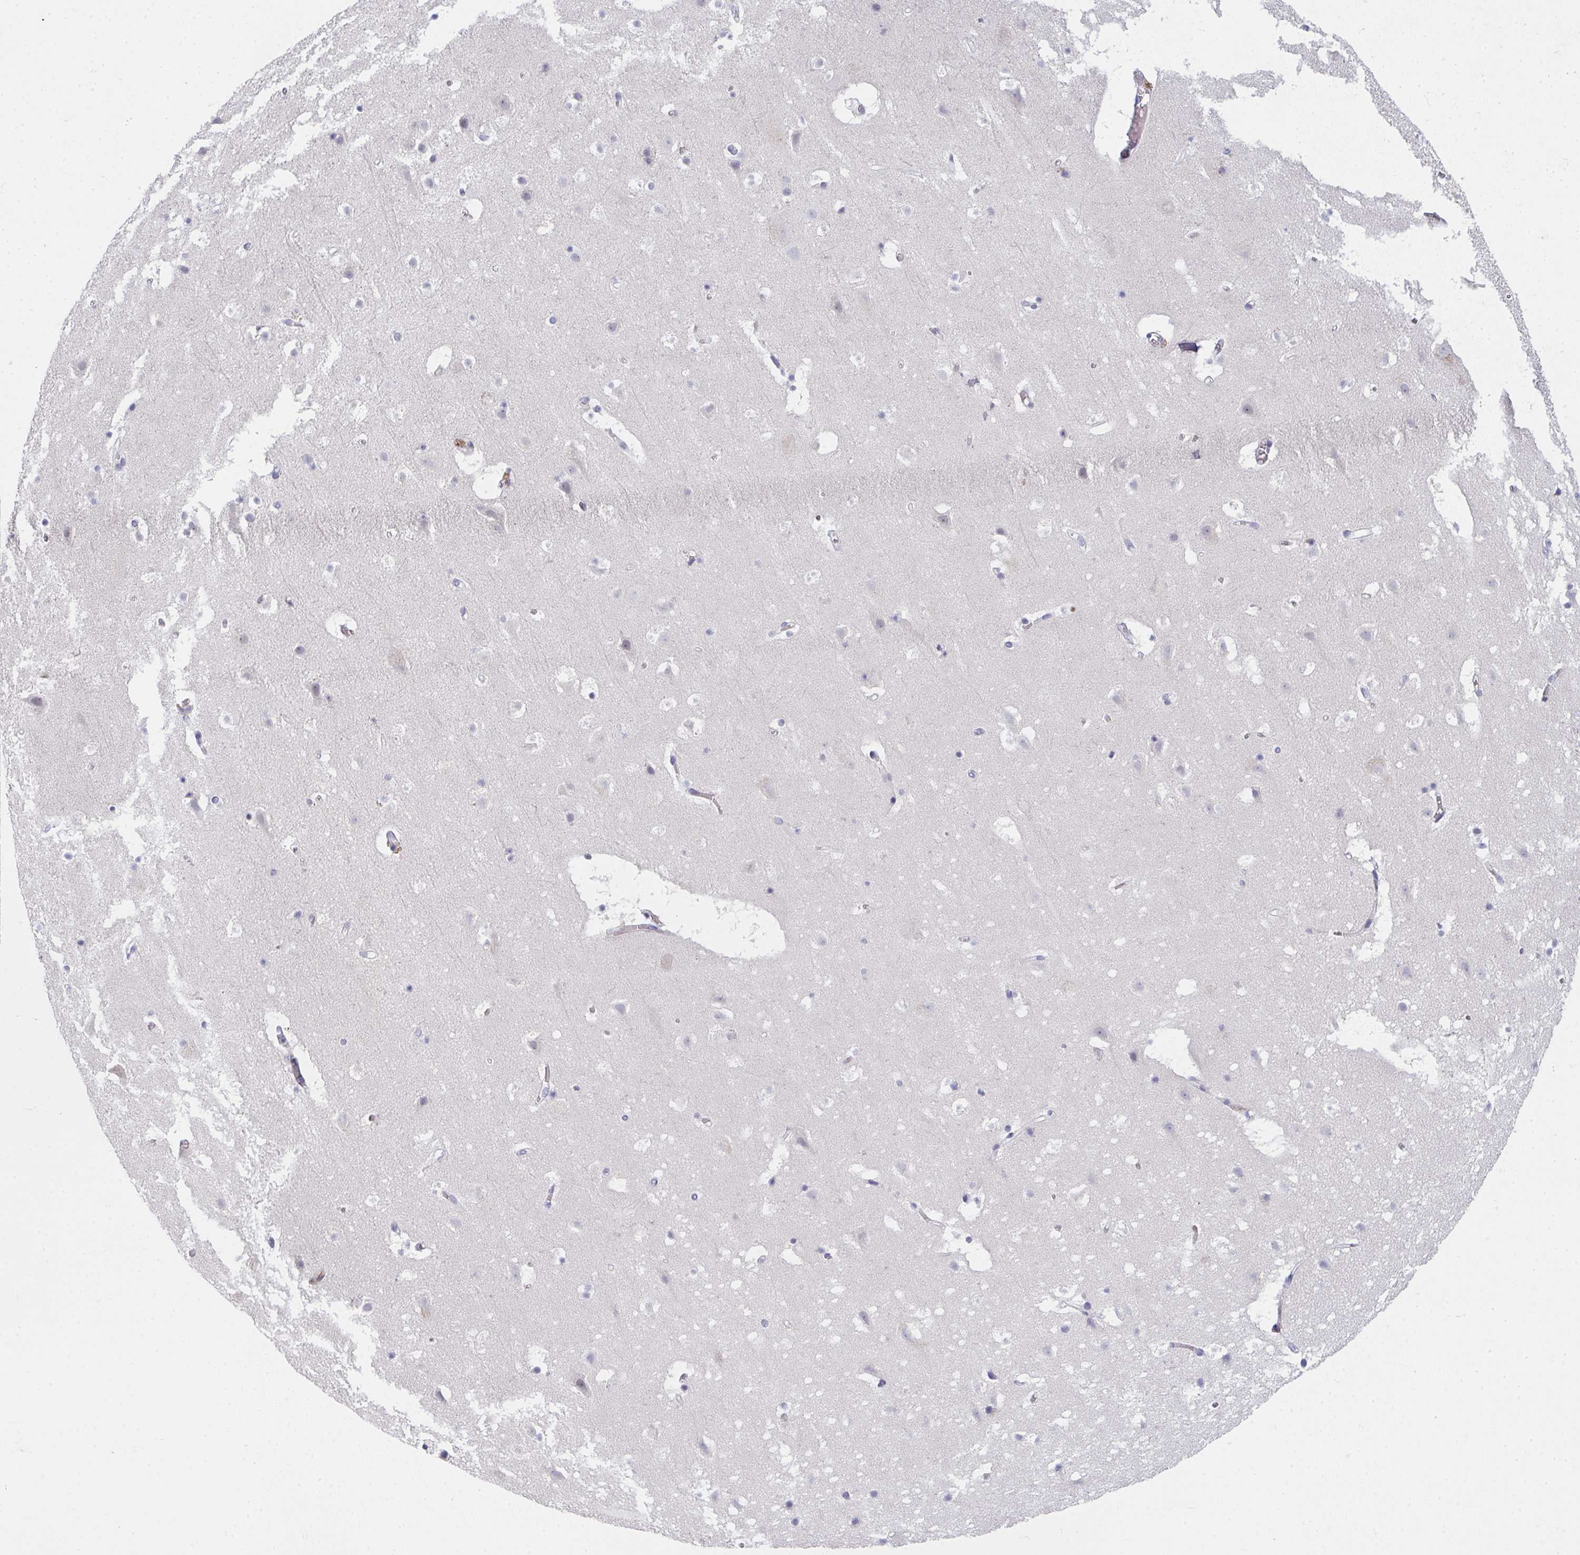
{"staining": {"intensity": "negative", "quantity": "none", "location": "none"}, "tissue": "cerebral cortex", "cell_type": "Endothelial cells", "image_type": "normal", "snomed": [{"axis": "morphology", "description": "Normal tissue, NOS"}, {"axis": "topography", "description": "Cerebral cortex"}], "caption": "Immunohistochemistry (IHC) image of normal cerebral cortex stained for a protein (brown), which exhibits no staining in endothelial cells.", "gene": "RIOK1", "patient": {"sex": "female", "age": 42}}